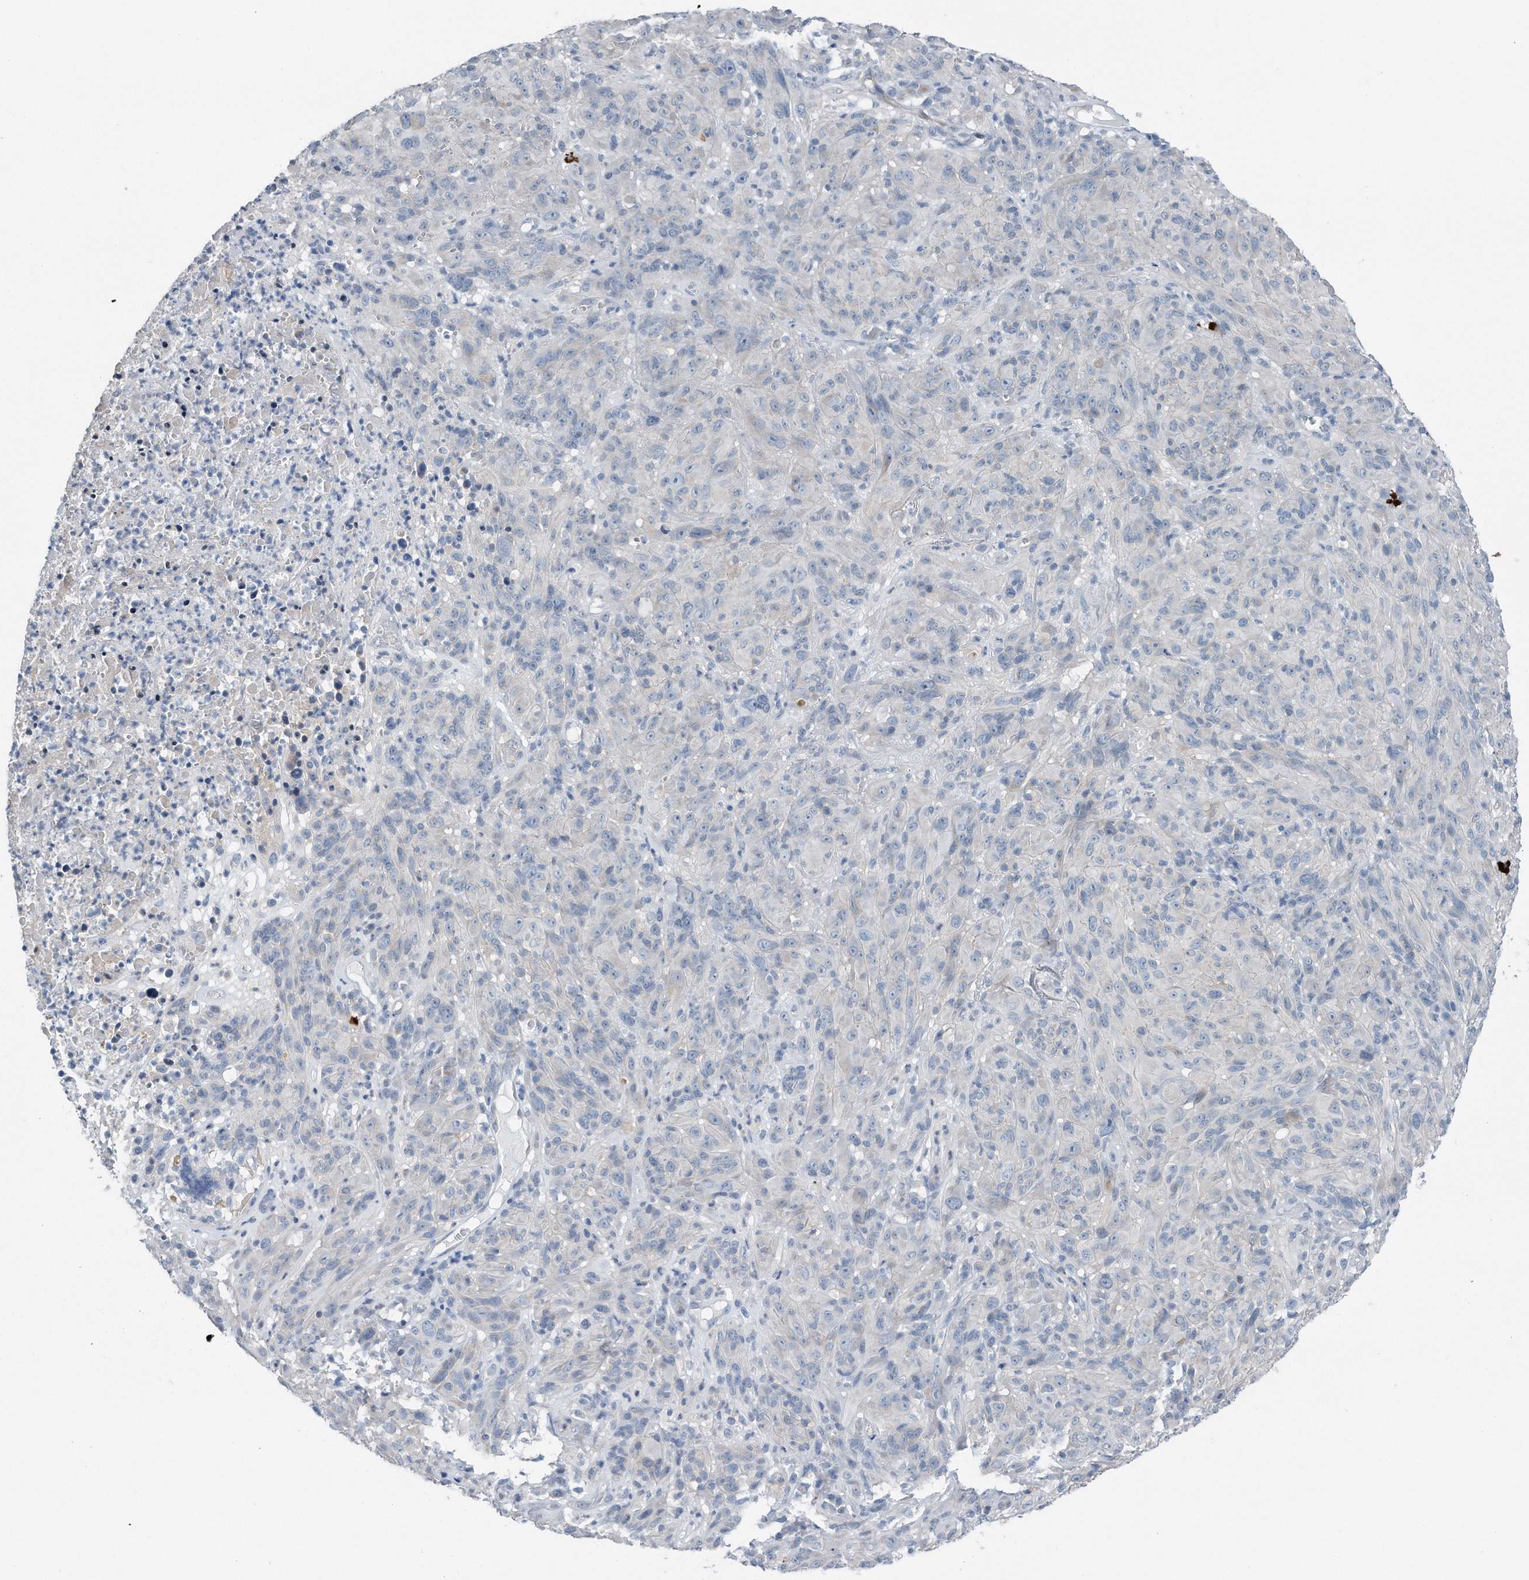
{"staining": {"intensity": "negative", "quantity": "none", "location": "none"}, "tissue": "melanoma", "cell_type": "Tumor cells", "image_type": "cancer", "snomed": [{"axis": "morphology", "description": "Malignant melanoma, NOS"}, {"axis": "topography", "description": "Skin of head"}], "caption": "This is an immunohistochemistry photomicrograph of malignant melanoma. There is no positivity in tumor cells.", "gene": "YRDC", "patient": {"sex": "male", "age": 96}}